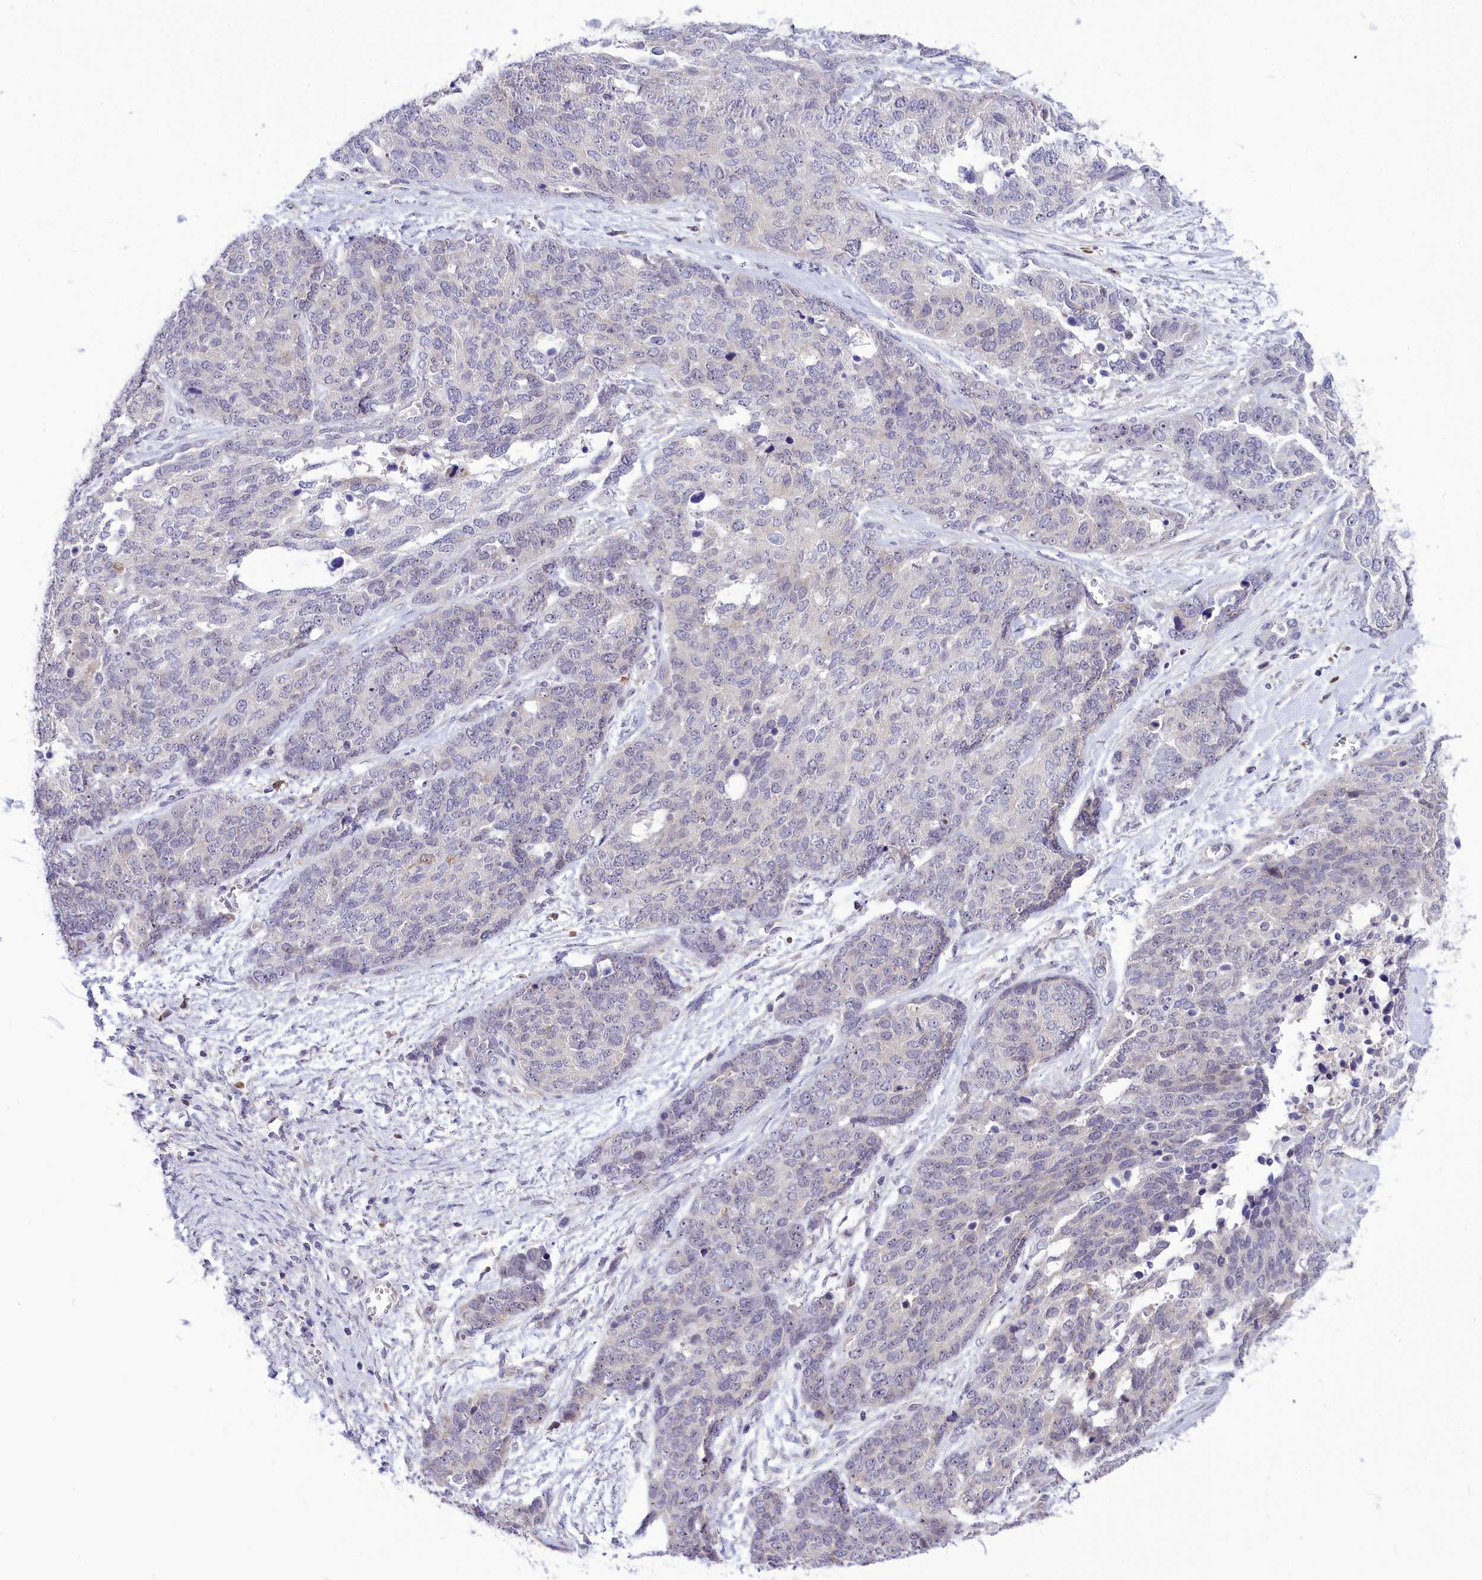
{"staining": {"intensity": "negative", "quantity": "none", "location": "none"}, "tissue": "ovarian cancer", "cell_type": "Tumor cells", "image_type": "cancer", "snomed": [{"axis": "morphology", "description": "Cystadenocarcinoma, serous, NOS"}, {"axis": "topography", "description": "Ovary"}], "caption": "Immunohistochemistry (IHC) photomicrograph of serous cystadenocarcinoma (ovarian) stained for a protein (brown), which demonstrates no staining in tumor cells.", "gene": "DCAF16", "patient": {"sex": "female", "age": 44}}